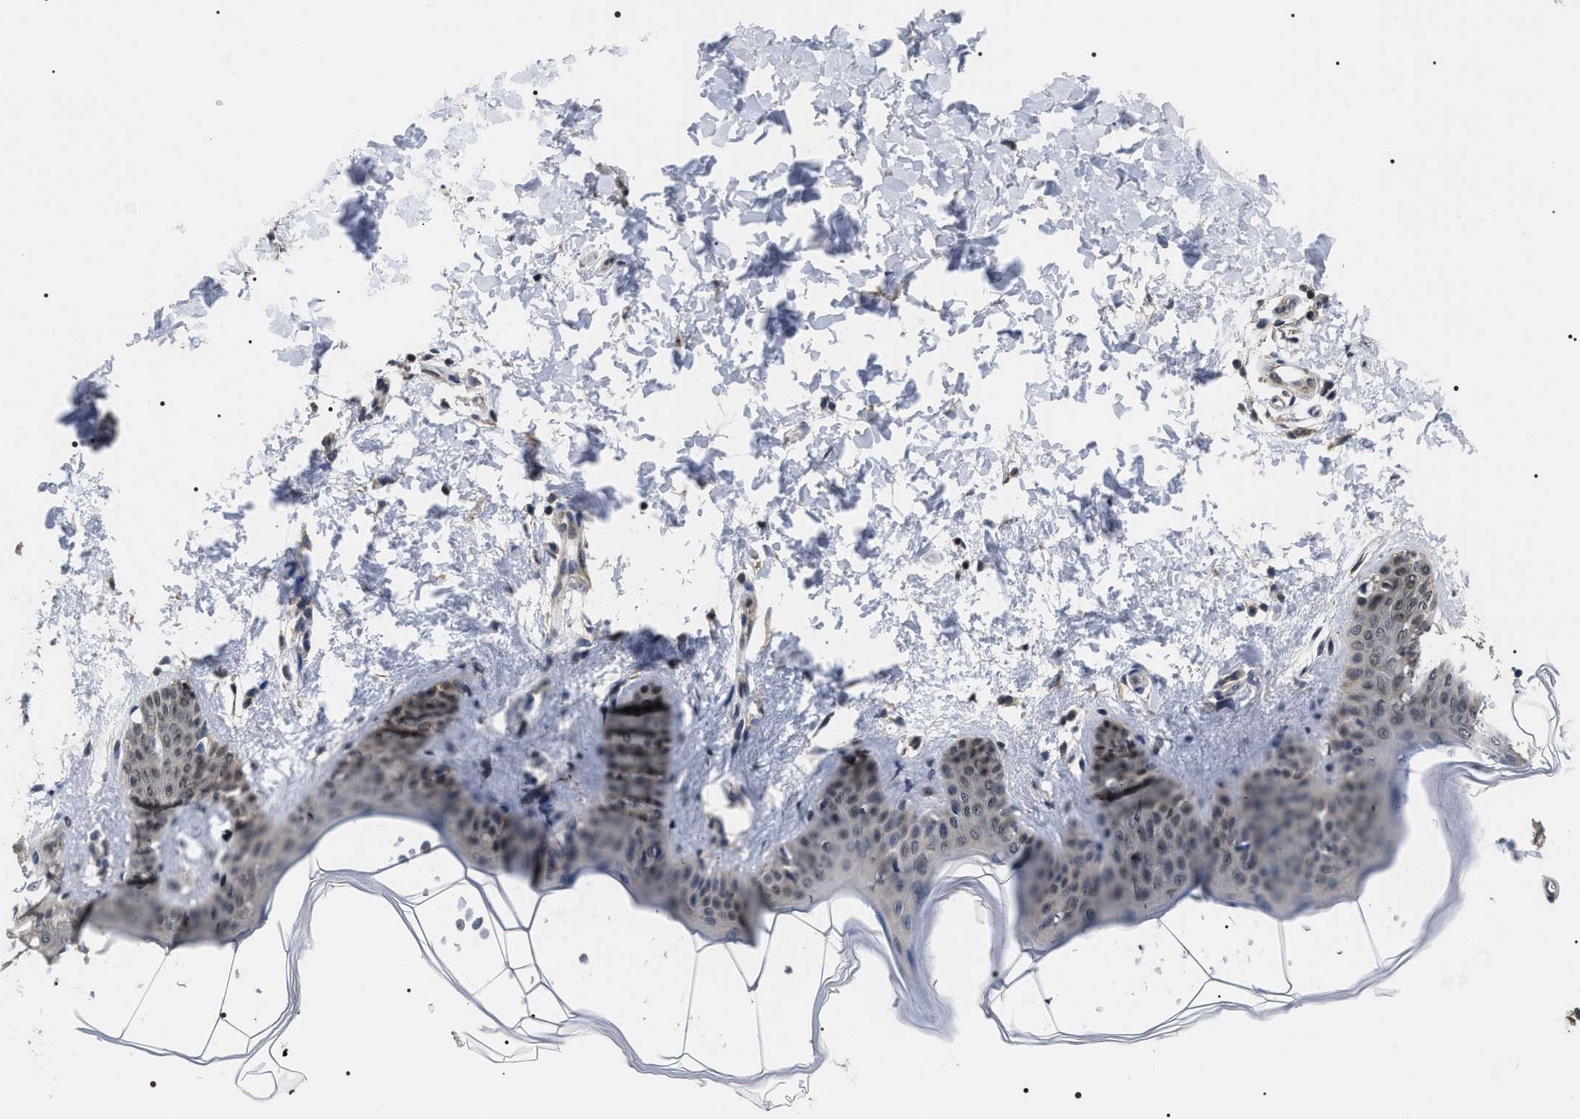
{"staining": {"intensity": "moderate", "quantity": ">75%", "location": "nuclear"}, "tissue": "skin", "cell_type": "Fibroblasts", "image_type": "normal", "snomed": [{"axis": "morphology", "description": "Normal tissue, NOS"}, {"axis": "topography", "description": "Skin"}], "caption": "Immunohistochemical staining of normal skin demonstrates >75% levels of moderate nuclear protein positivity in approximately >75% of fibroblasts. (DAB IHC, brown staining for protein, blue staining for nuclei).", "gene": "UPF3A", "patient": {"sex": "female", "age": 17}}